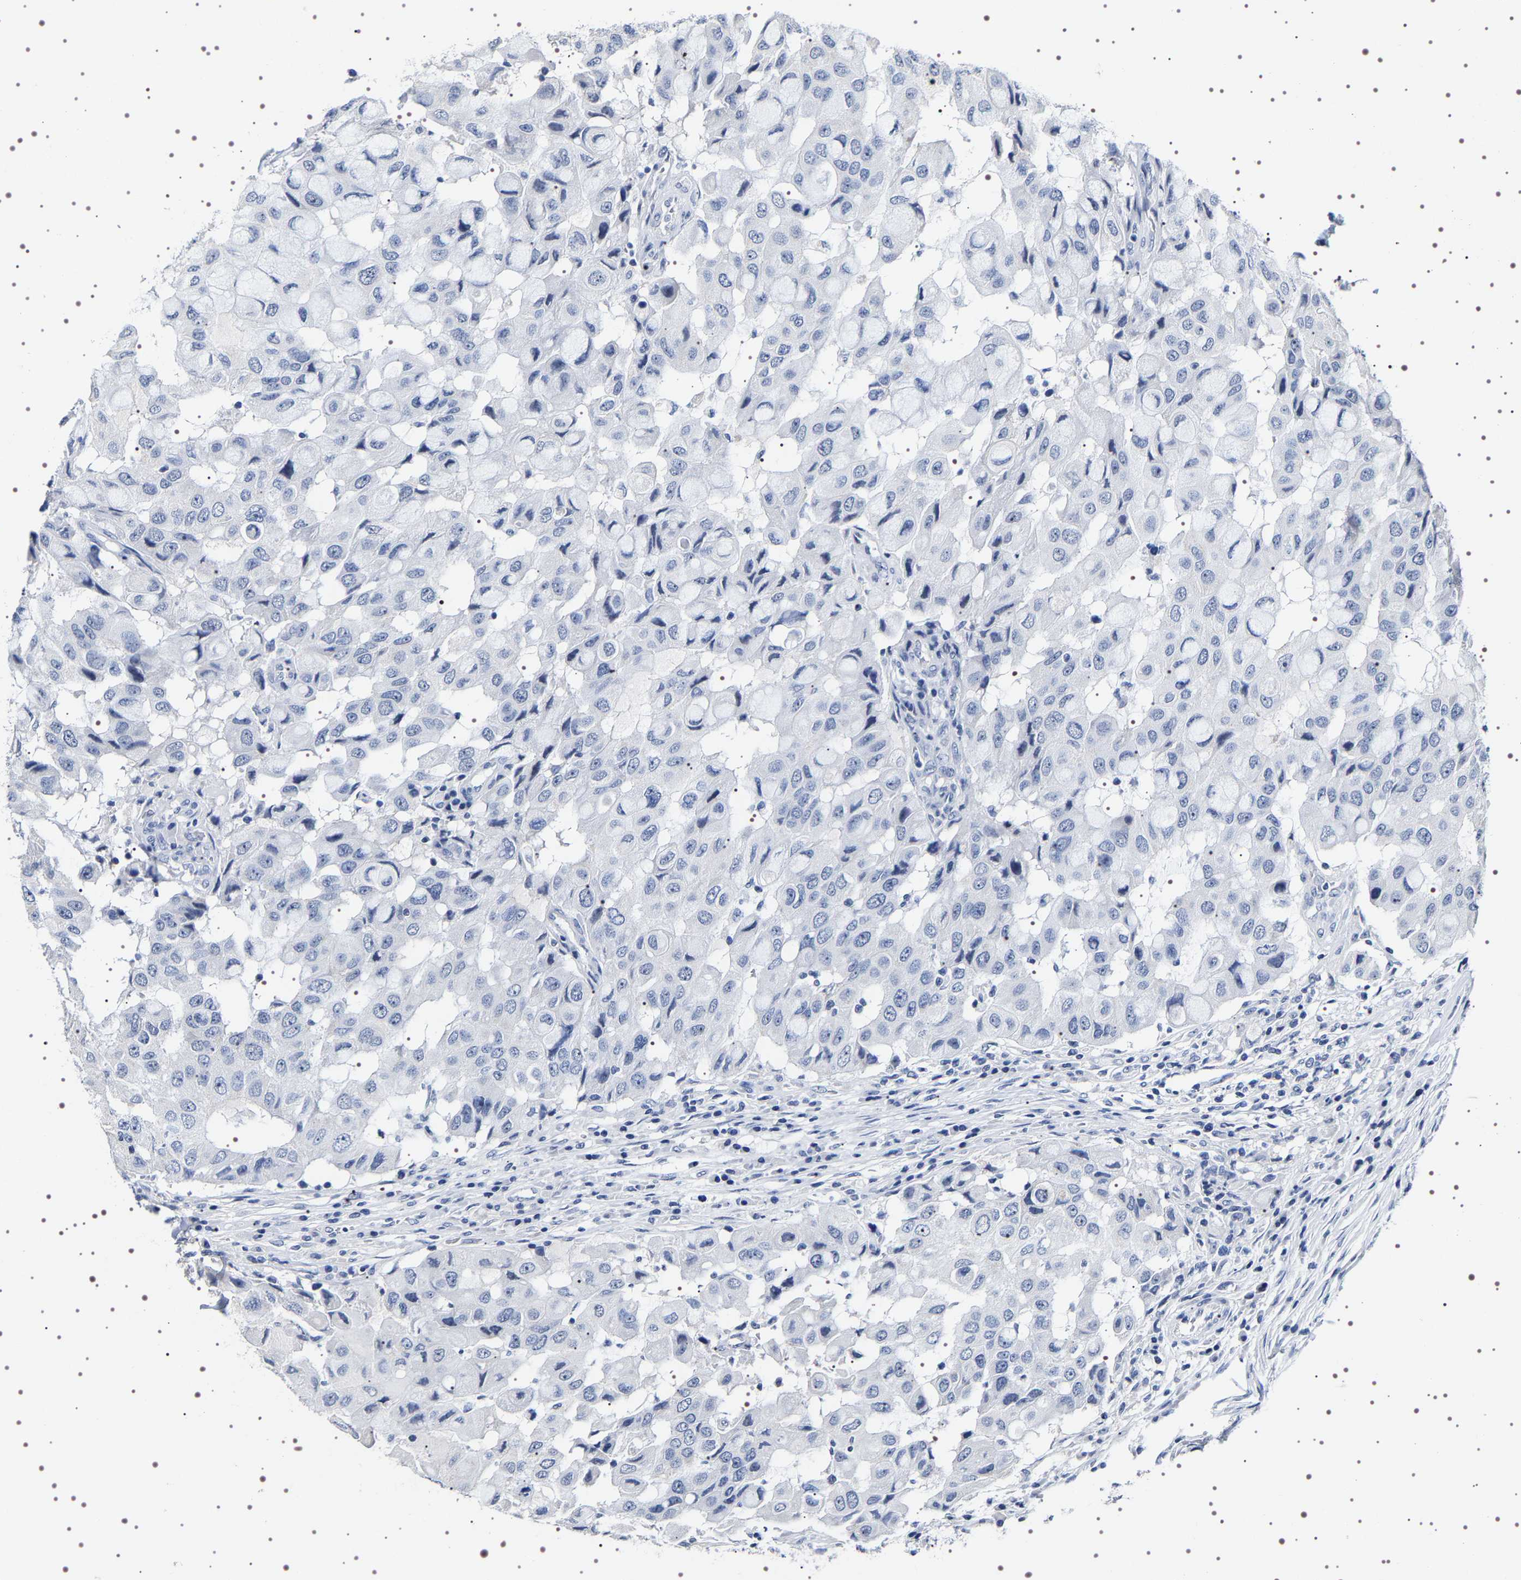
{"staining": {"intensity": "negative", "quantity": "none", "location": "none"}, "tissue": "breast cancer", "cell_type": "Tumor cells", "image_type": "cancer", "snomed": [{"axis": "morphology", "description": "Duct carcinoma"}, {"axis": "topography", "description": "Breast"}], "caption": "This histopathology image is of infiltrating ductal carcinoma (breast) stained with immunohistochemistry (IHC) to label a protein in brown with the nuclei are counter-stained blue. There is no staining in tumor cells.", "gene": "UBQLN3", "patient": {"sex": "female", "age": 27}}